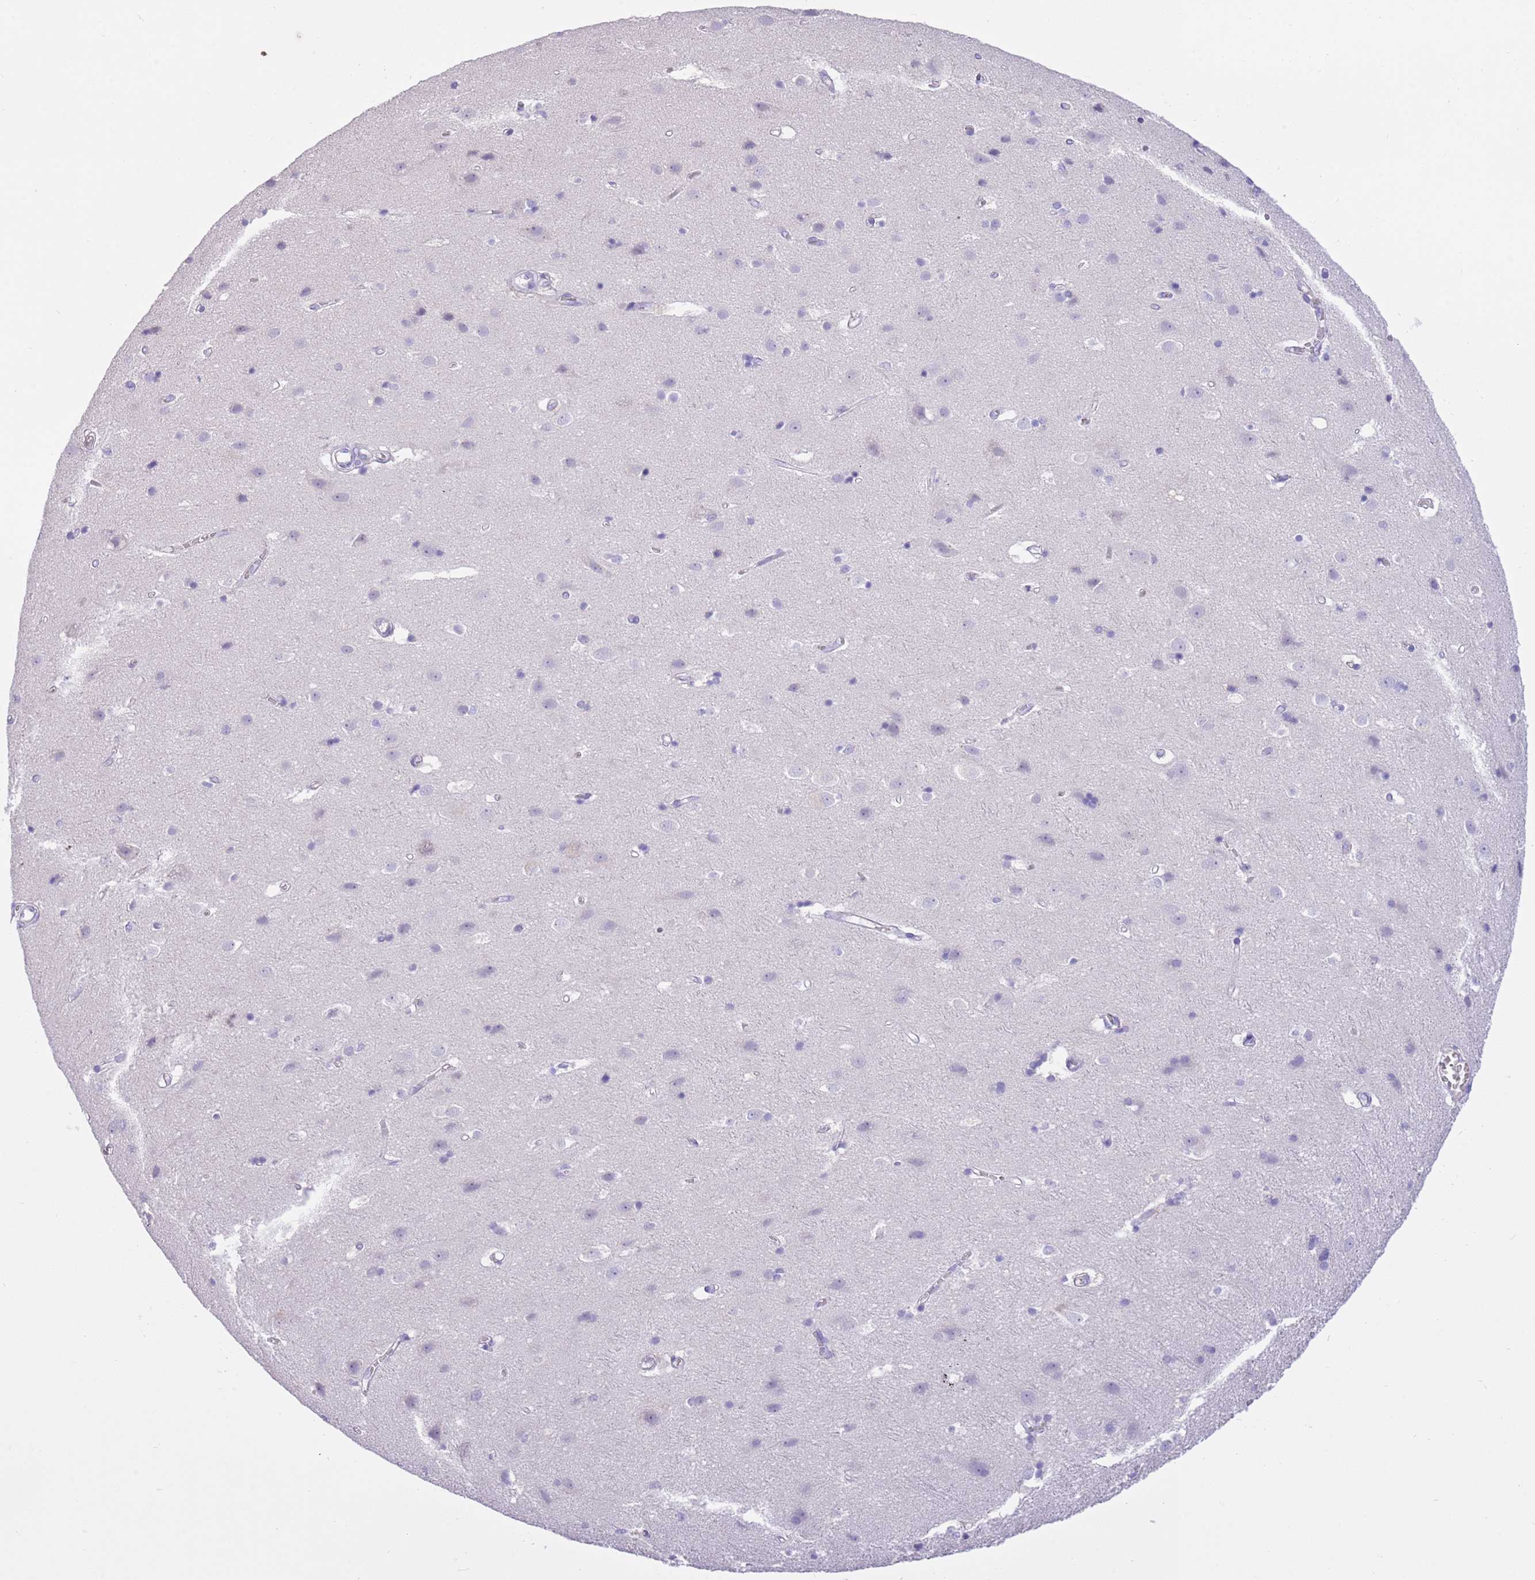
{"staining": {"intensity": "negative", "quantity": "none", "location": "none"}, "tissue": "cerebral cortex", "cell_type": "Endothelial cells", "image_type": "normal", "snomed": [{"axis": "morphology", "description": "Normal tissue, NOS"}, {"axis": "topography", "description": "Cerebral cortex"}], "caption": "A high-resolution image shows immunohistochemistry staining of benign cerebral cortex, which exhibits no significant positivity in endothelial cells.", "gene": "SFTPA1", "patient": {"sex": "male", "age": 54}}